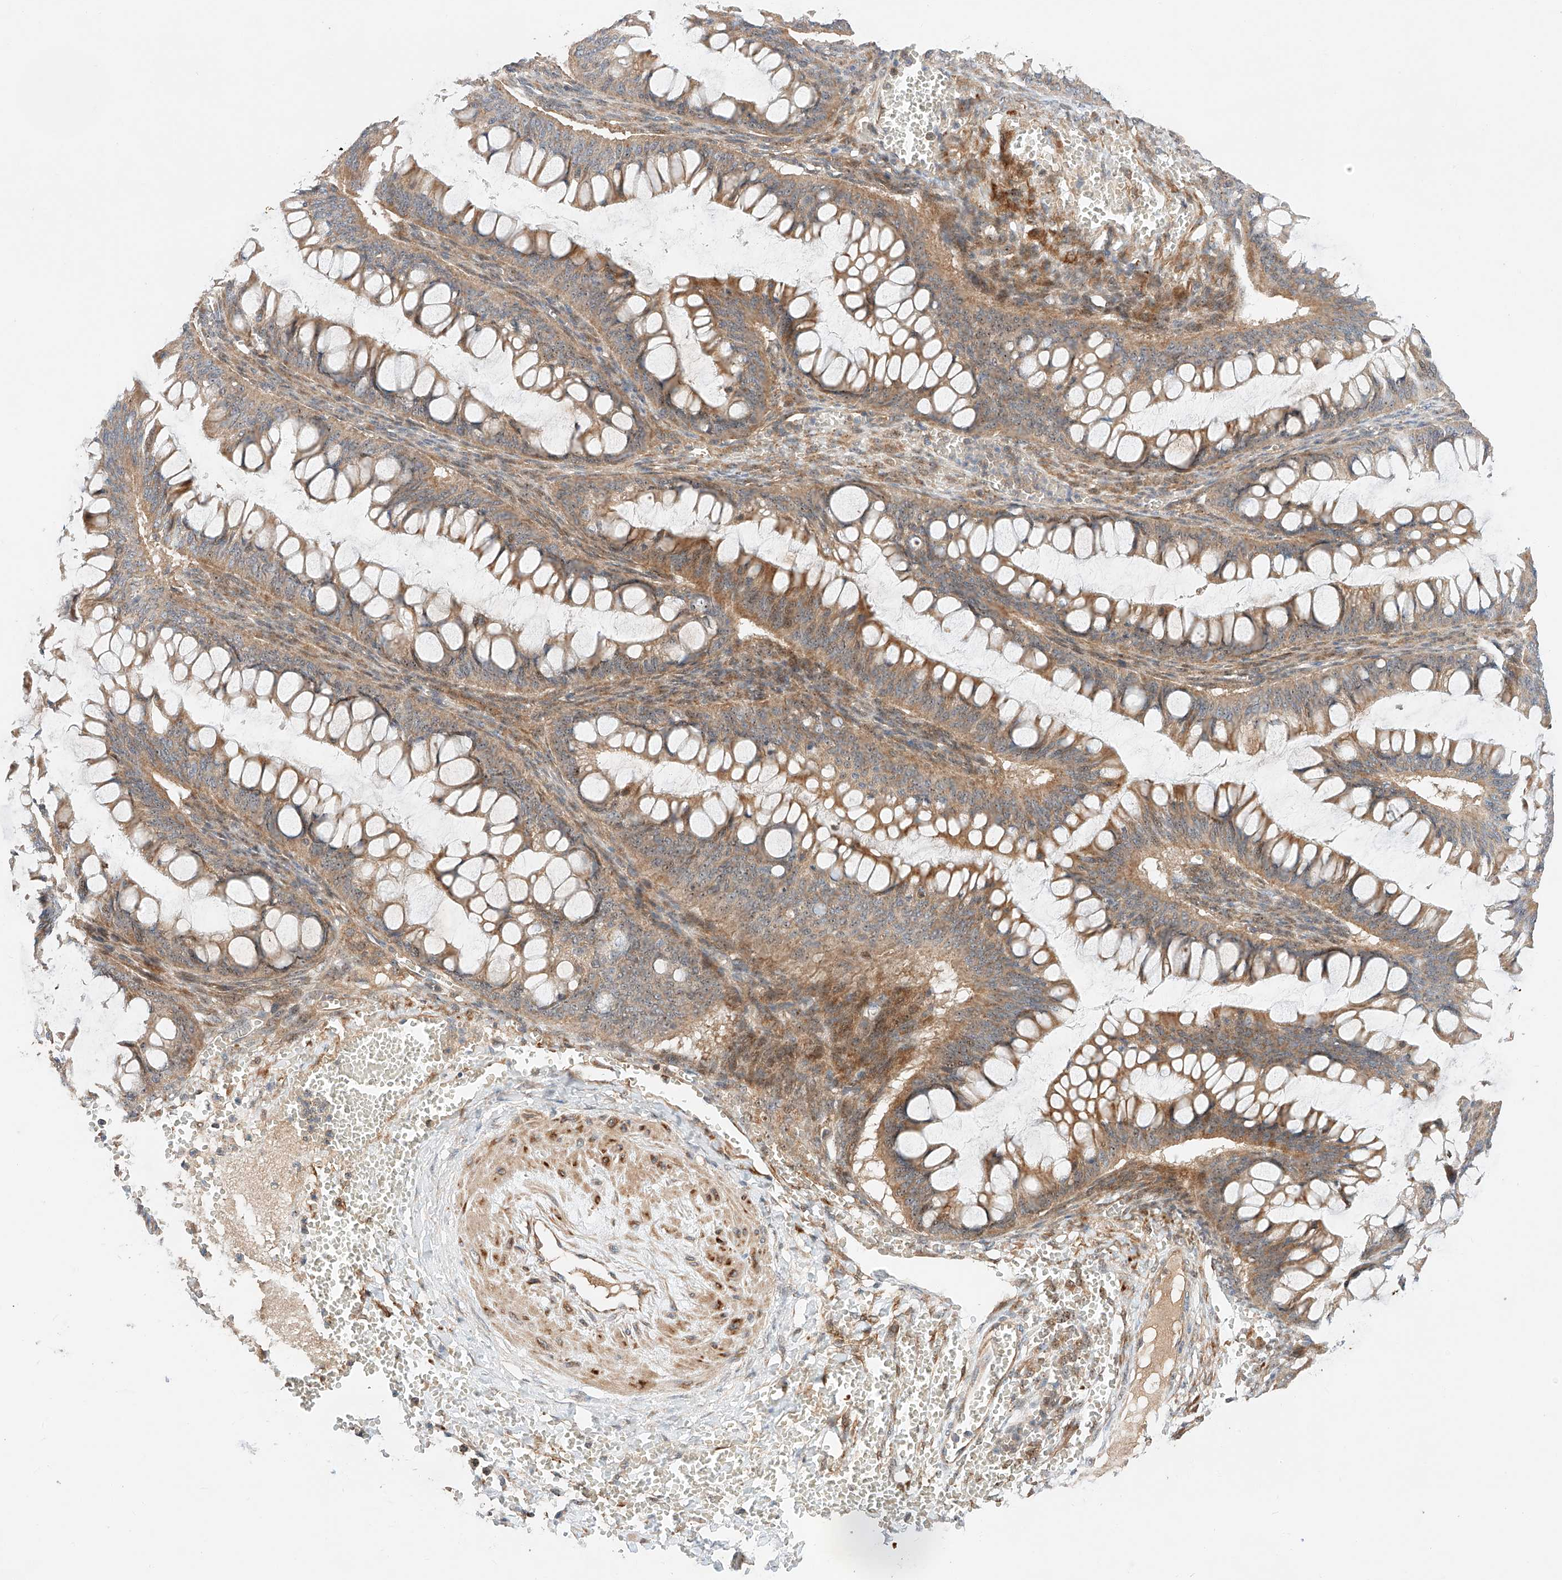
{"staining": {"intensity": "moderate", "quantity": ">75%", "location": "cytoplasmic/membranous"}, "tissue": "ovarian cancer", "cell_type": "Tumor cells", "image_type": "cancer", "snomed": [{"axis": "morphology", "description": "Cystadenocarcinoma, mucinous, NOS"}, {"axis": "topography", "description": "Ovary"}], "caption": "This micrograph reveals ovarian cancer stained with immunohistochemistry to label a protein in brown. The cytoplasmic/membranous of tumor cells show moderate positivity for the protein. Nuclei are counter-stained blue.", "gene": "RAB23", "patient": {"sex": "female", "age": 73}}